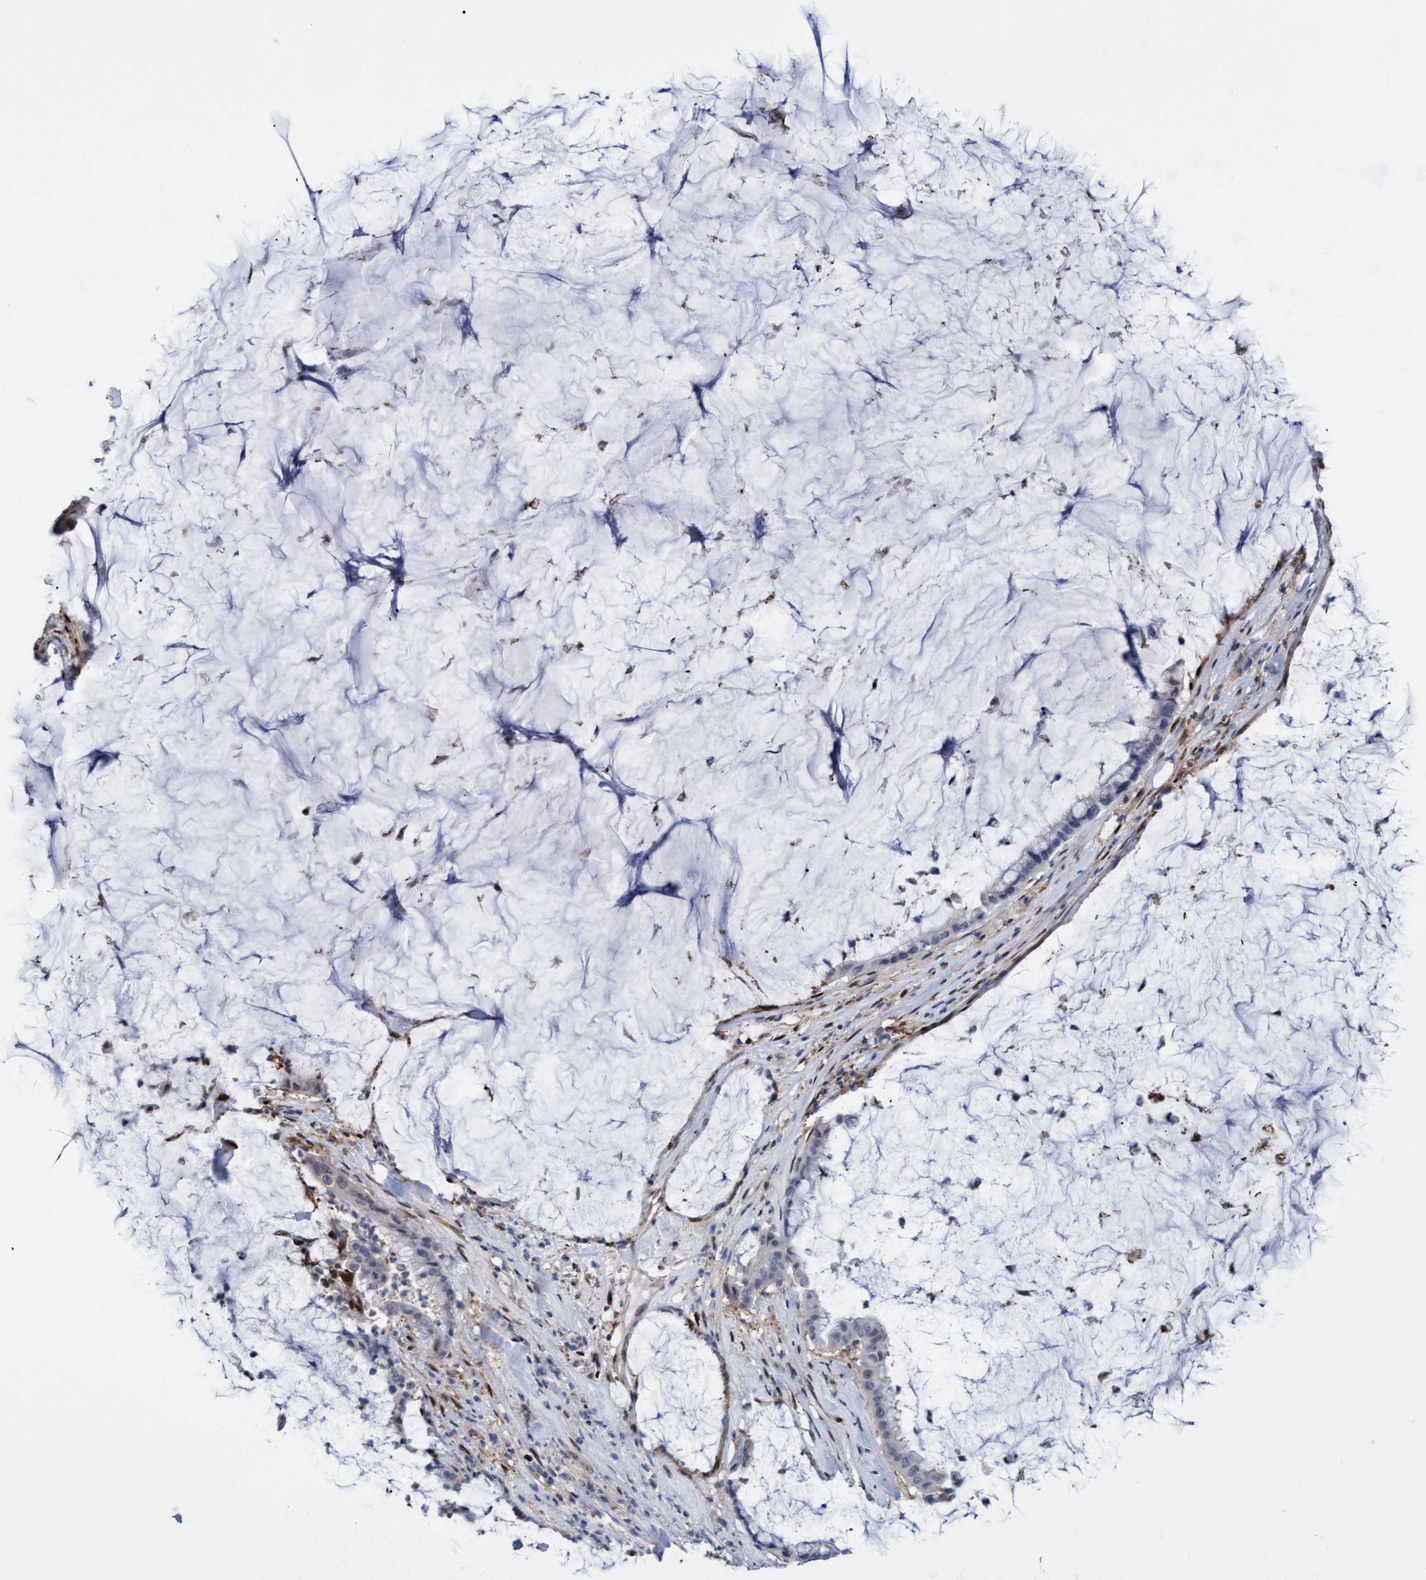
{"staining": {"intensity": "negative", "quantity": "none", "location": "none"}, "tissue": "pancreatic cancer", "cell_type": "Tumor cells", "image_type": "cancer", "snomed": [{"axis": "morphology", "description": "Adenocarcinoma, NOS"}, {"axis": "topography", "description": "Pancreas"}], "caption": "Adenocarcinoma (pancreatic) stained for a protein using IHC exhibits no positivity tumor cells.", "gene": "PINX1", "patient": {"sex": "male", "age": 41}}